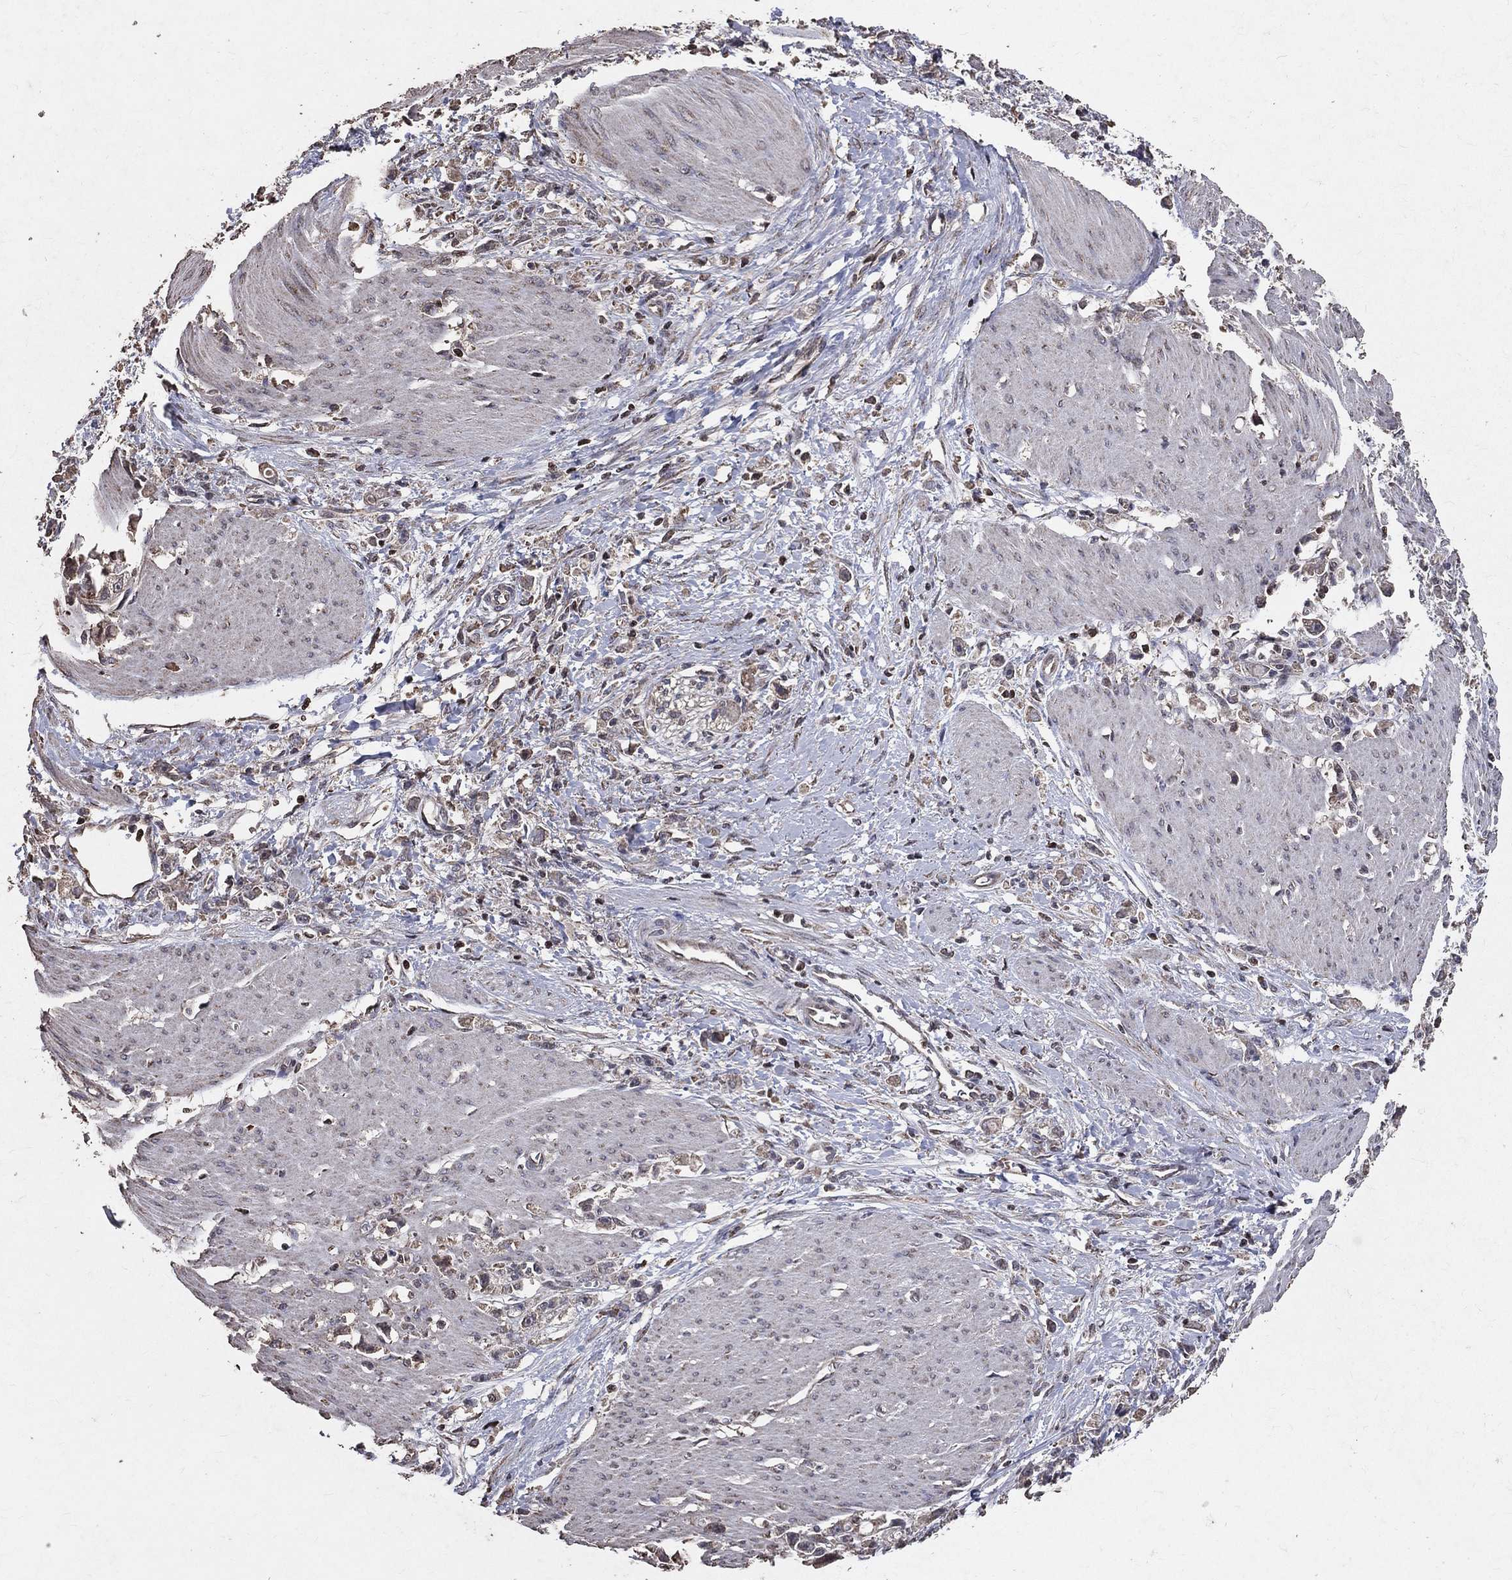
{"staining": {"intensity": "negative", "quantity": "none", "location": "none"}, "tissue": "stomach cancer", "cell_type": "Tumor cells", "image_type": "cancer", "snomed": [{"axis": "morphology", "description": "Adenocarcinoma, NOS"}, {"axis": "topography", "description": "Stomach"}], "caption": "Stomach adenocarcinoma stained for a protein using immunohistochemistry (IHC) shows no expression tumor cells.", "gene": "LY6K", "patient": {"sex": "female", "age": 59}}